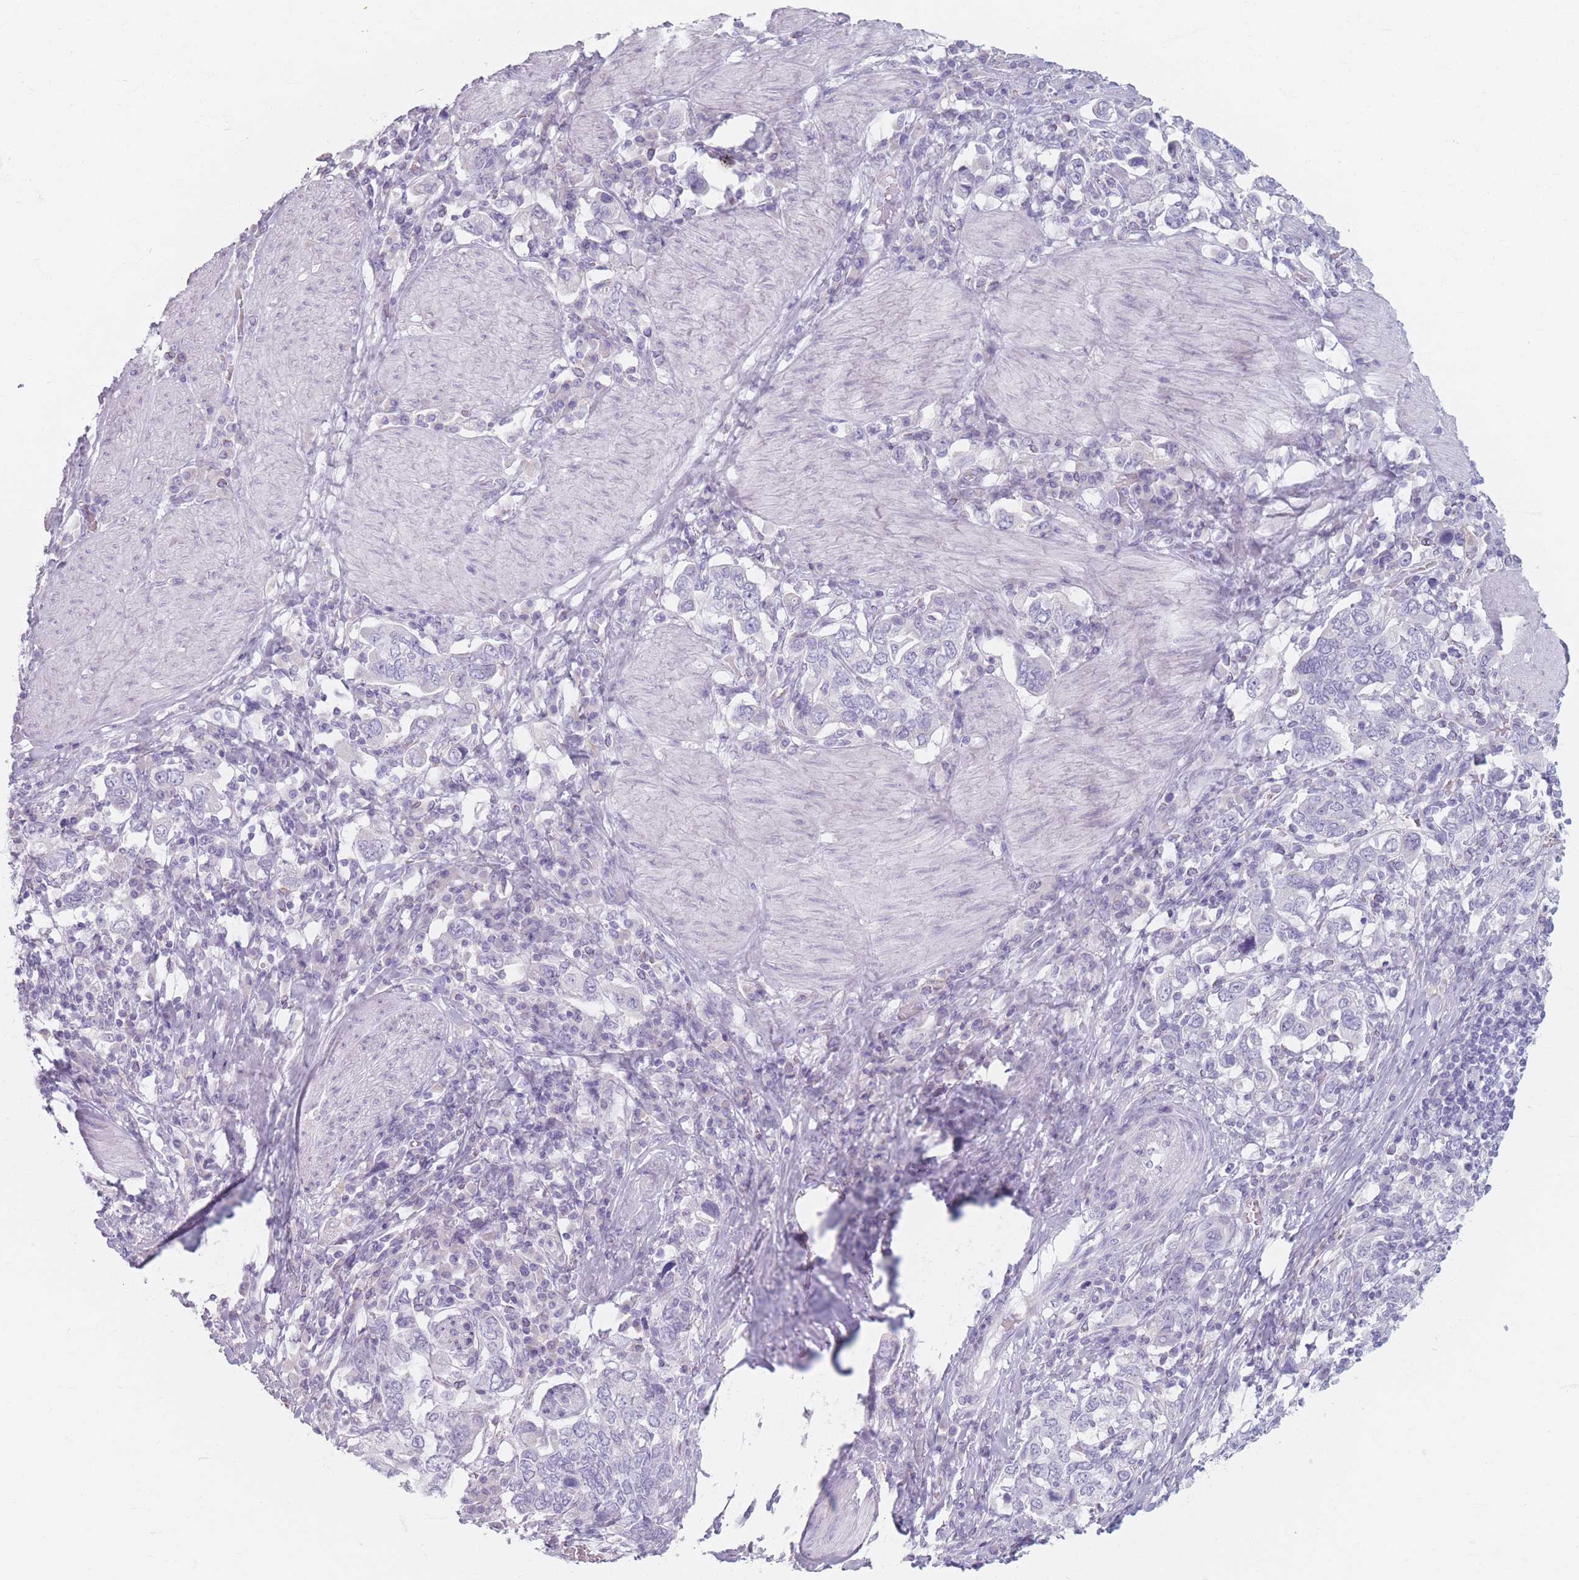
{"staining": {"intensity": "negative", "quantity": "none", "location": "none"}, "tissue": "stomach cancer", "cell_type": "Tumor cells", "image_type": "cancer", "snomed": [{"axis": "morphology", "description": "Adenocarcinoma, NOS"}, {"axis": "topography", "description": "Stomach, upper"}, {"axis": "topography", "description": "Stomach"}], "caption": "This micrograph is of adenocarcinoma (stomach) stained with IHC to label a protein in brown with the nuclei are counter-stained blue. There is no staining in tumor cells.", "gene": "PIGM", "patient": {"sex": "male", "age": 62}}